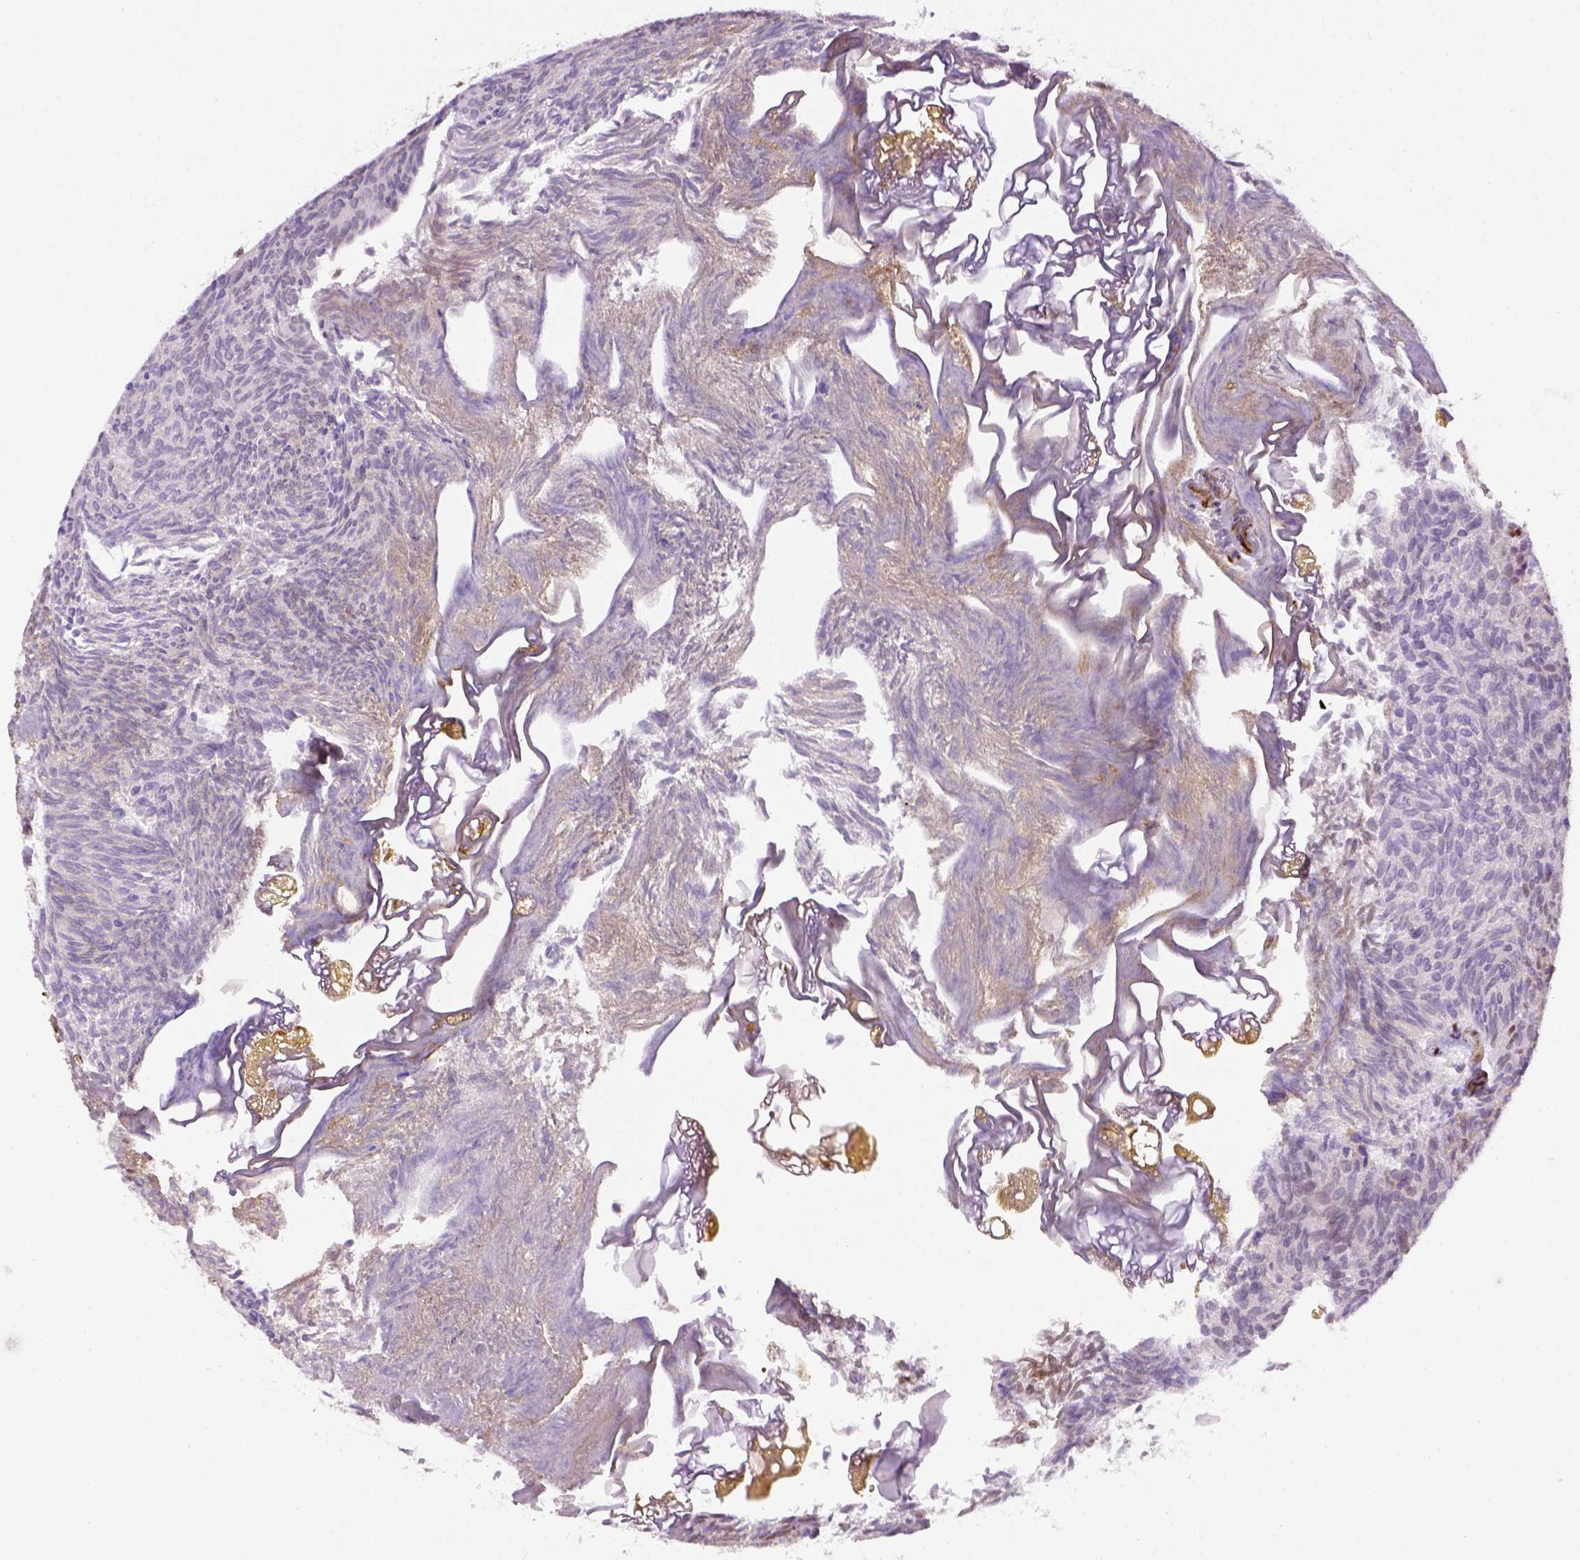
{"staining": {"intensity": "moderate", "quantity": "<25%", "location": "cytoplasmic/membranous"}, "tissue": "urothelial cancer", "cell_type": "Tumor cells", "image_type": "cancer", "snomed": [{"axis": "morphology", "description": "Urothelial carcinoma, Low grade"}, {"axis": "topography", "description": "Urinary bladder"}], "caption": "This image demonstrates immunohistochemistry staining of human urothelial cancer, with low moderate cytoplasmic/membranous expression in about <25% of tumor cells.", "gene": "KAZN", "patient": {"sex": "male", "age": 77}}